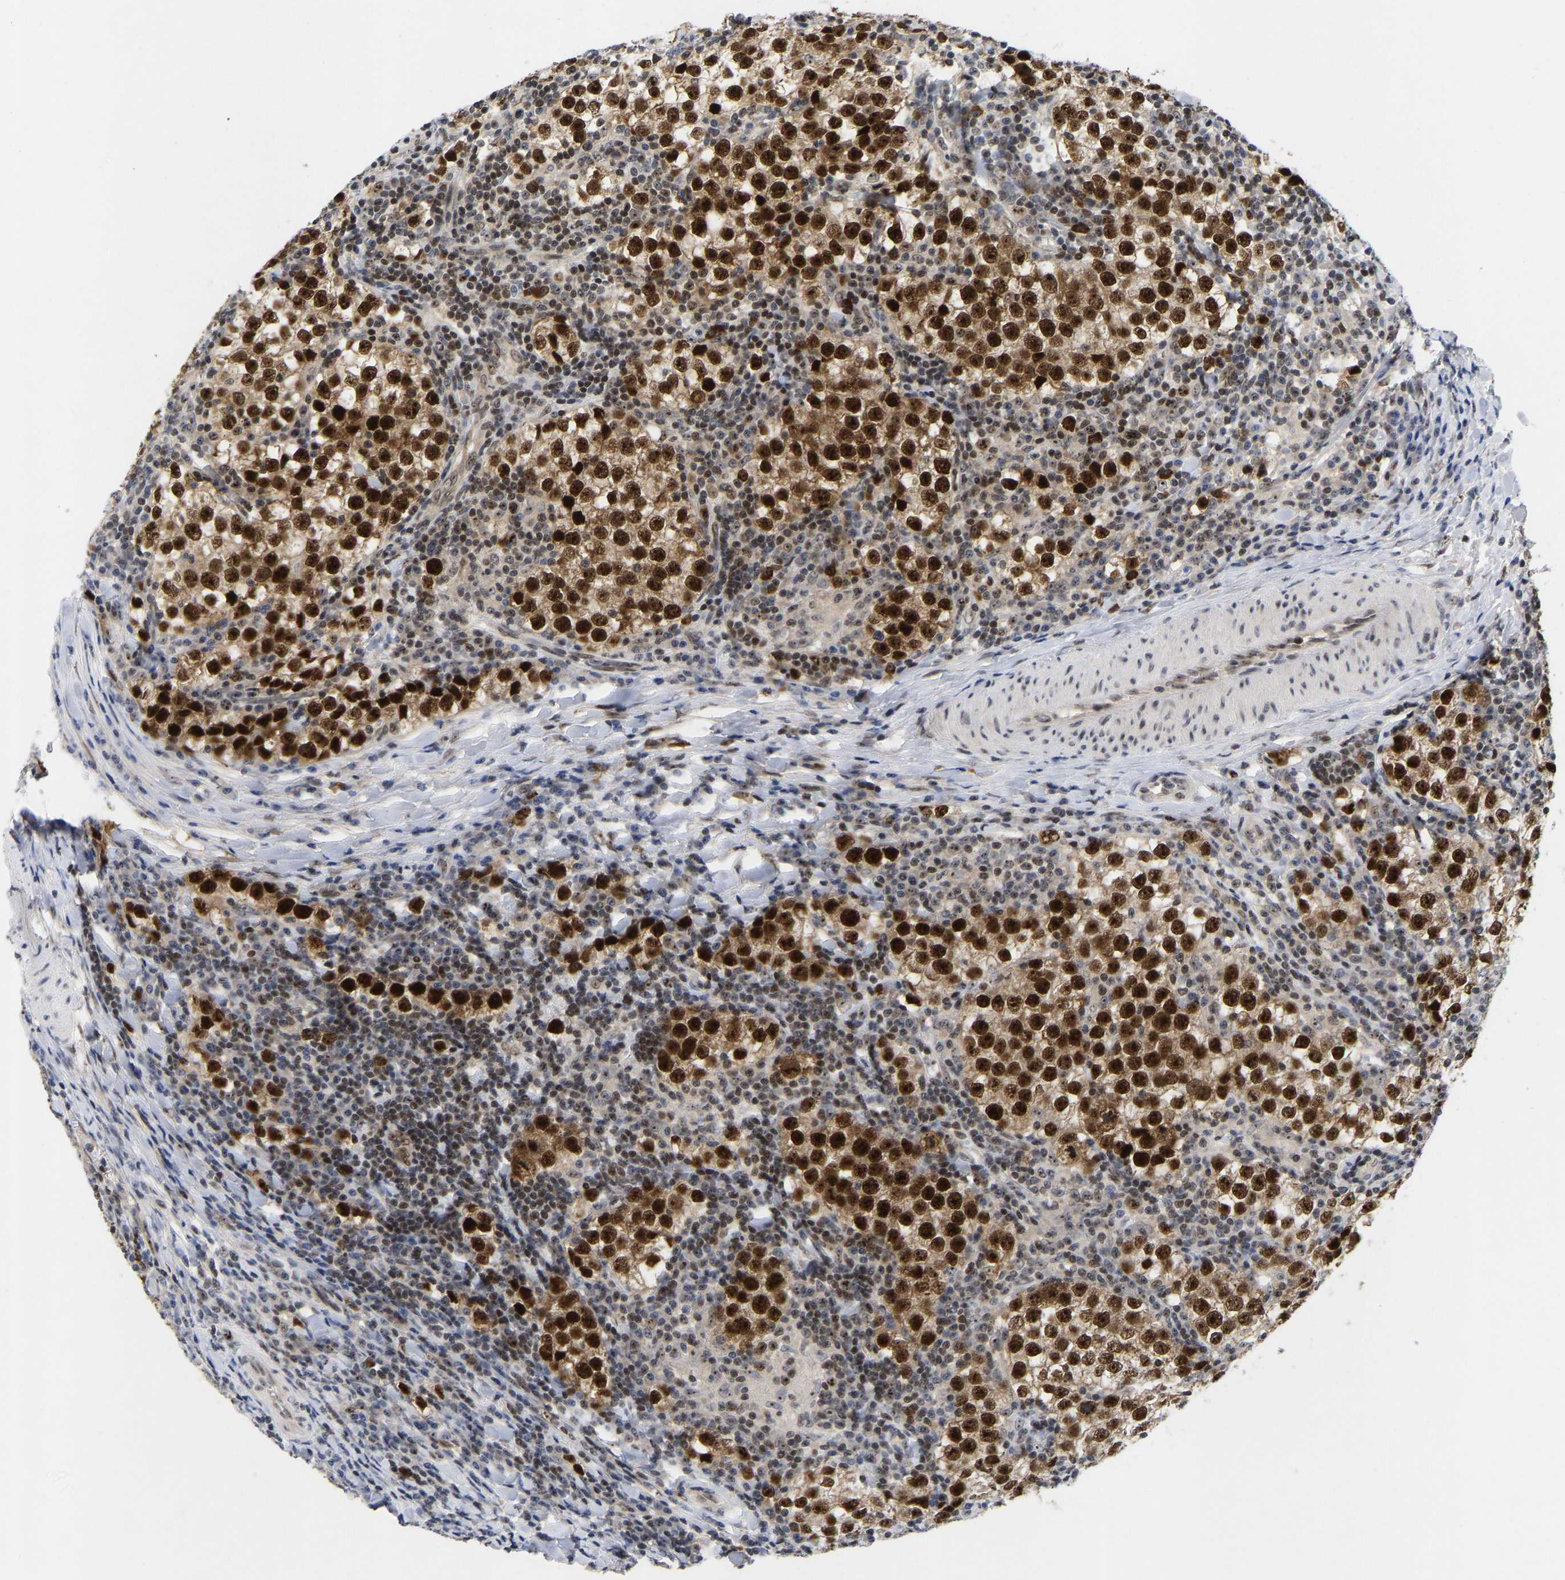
{"staining": {"intensity": "strong", "quantity": ">75%", "location": "cytoplasmic/membranous,nuclear"}, "tissue": "testis cancer", "cell_type": "Tumor cells", "image_type": "cancer", "snomed": [{"axis": "morphology", "description": "Seminoma, NOS"}, {"axis": "morphology", "description": "Carcinoma, Embryonal, NOS"}, {"axis": "topography", "description": "Testis"}], "caption": "There is high levels of strong cytoplasmic/membranous and nuclear positivity in tumor cells of testis embryonal carcinoma, as demonstrated by immunohistochemical staining (brown color).", "gene": "NLE1", "patient": {"sex": "male", "age": 36}}